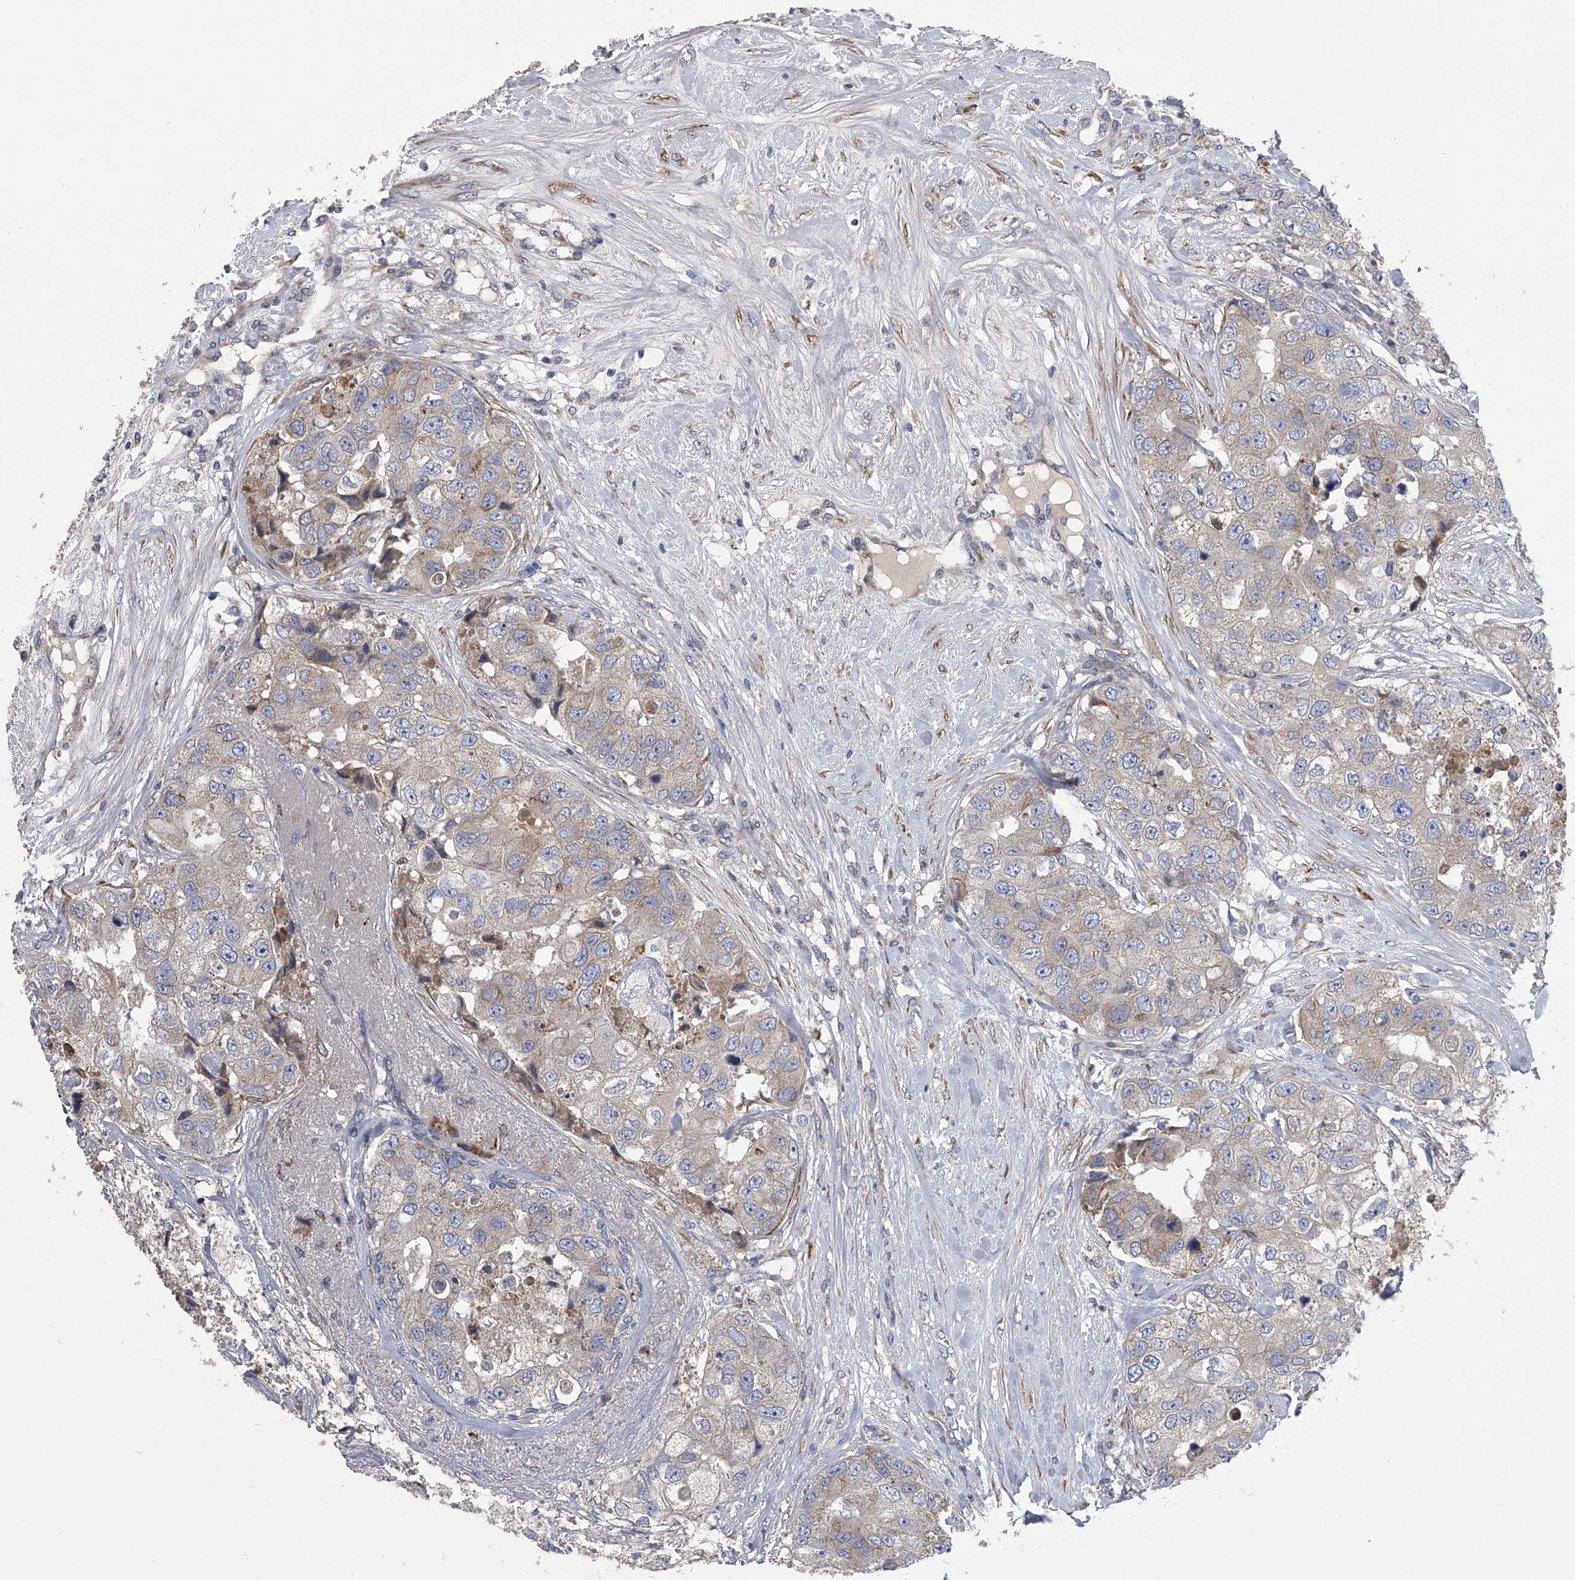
{"staining": {"intensity": "negative", "quantity": "none", "location": "none"}, "tissue": "breast cancer", "cell_type": "Tumor cells", "image_type": "cancer", "snomed": [{"axis": "morphology", "description": "Duct carcinoma"}, {"axis": "topography", "description": "Breast"}], "caption": "Tumor cells show no significant protein staining in invasive ductal carcinoma (breast).", "gene": "CCR4", "patient": {"sex": "female", "age": 62}}